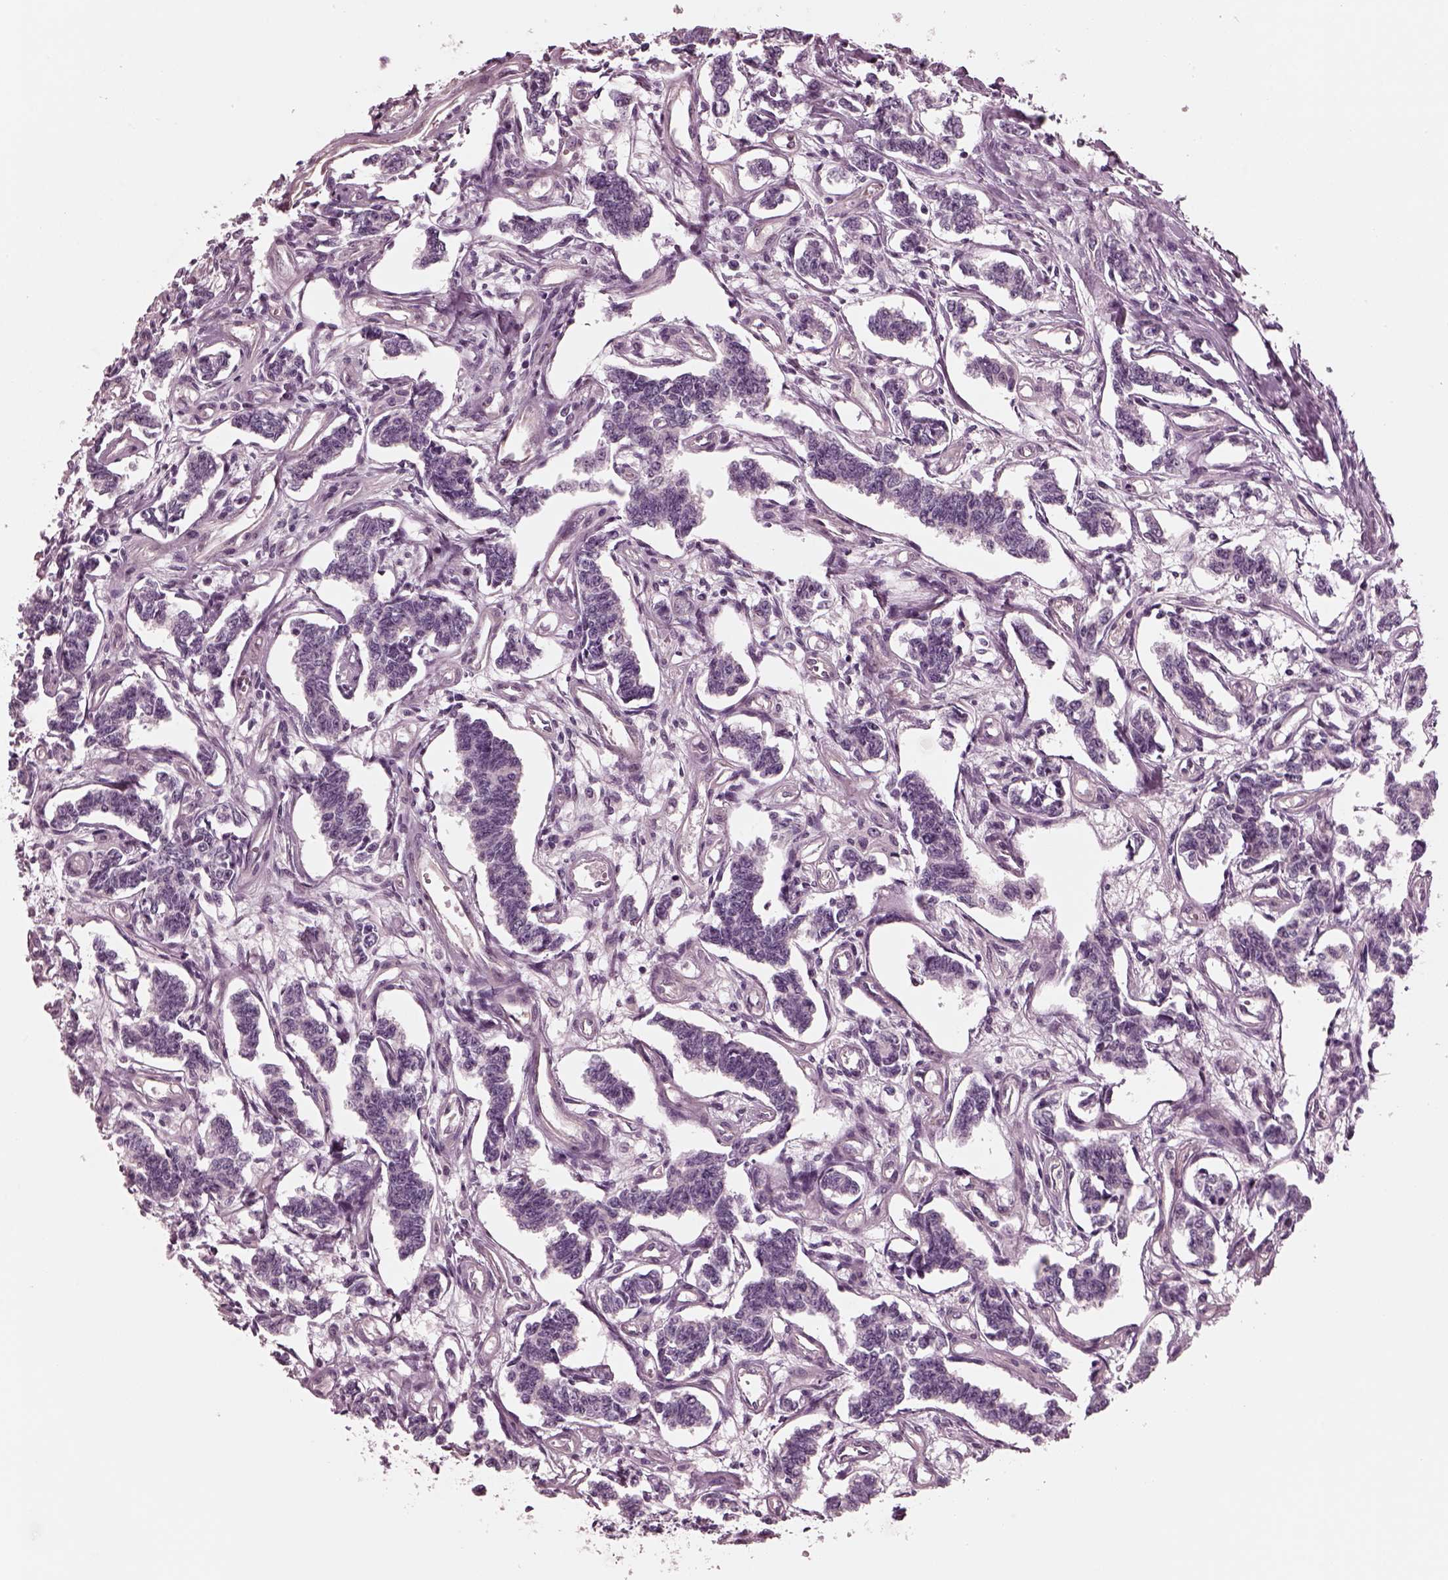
{"staining": {"intensity": "negative", "quantity": "none", "location": "none"}, "tissue": "carcinoid", "cell_type": "Tumor cells", "image_type": "cancer", "snomed": [{"axis": "morphology", "description": "Carcinoid, malignant, NOS"}, {"axis": "topography", "description": "Kidney"}], "caption": "Immunohistochemistry (IHC) photomicrograph of human carcinoid stained for a protein (brown), which exhibits no staining in tumor cells. (Brightfield microscopy of DAB immunohistochemistry at high magnification).", "gene": "KIF6", "patient": {"sex": "female", "age": 41}}